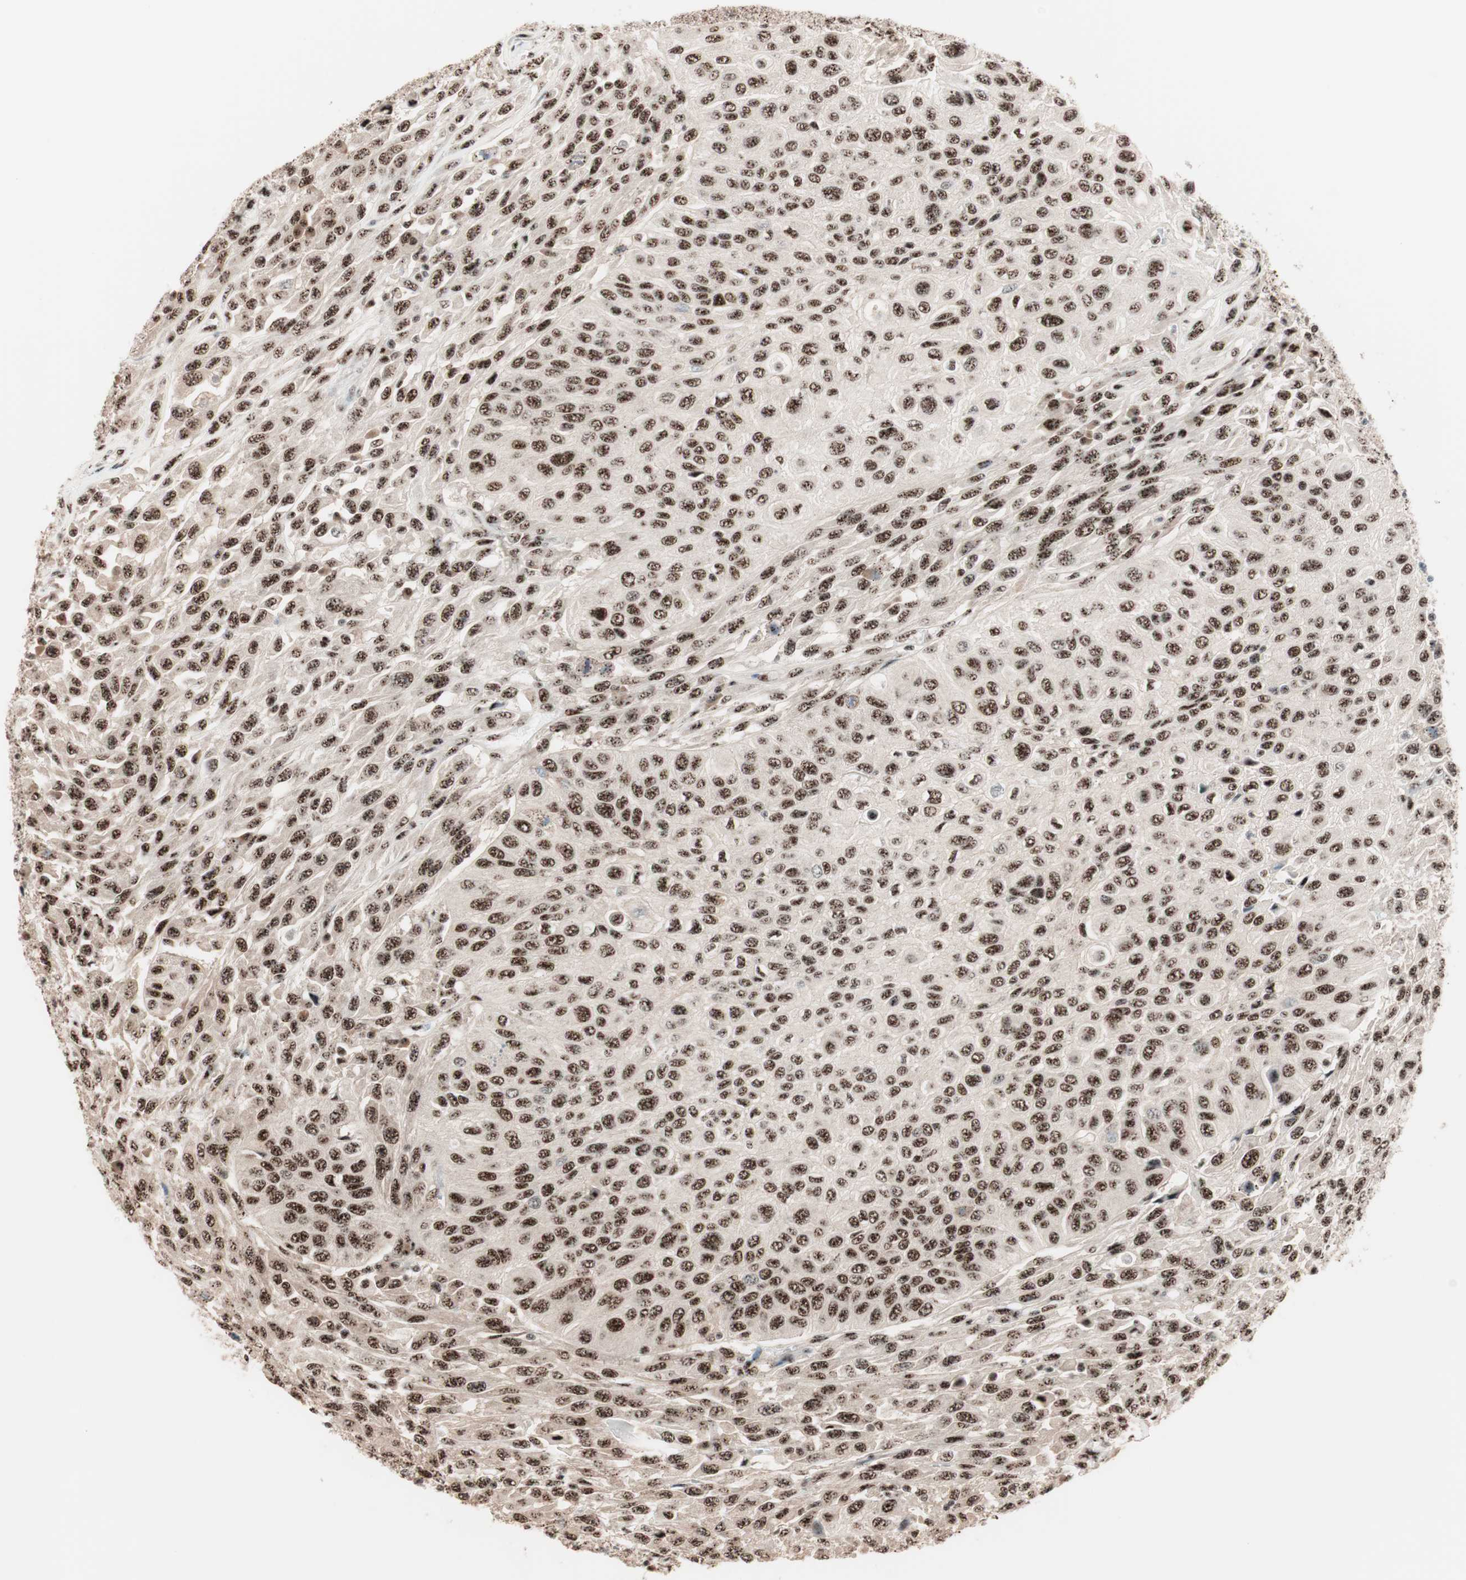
{"staining": {"intensity": "moderate", "quantity": ">75%", "location": "nuclear"}, "tissue": "urothelial cancer", "cell_type": "Tumor cells", "image_type": "cancer", "snomed": [{"axis": "morphology", "description": "Urothelial carcinoma, High grade"}, {"axis": "topography", "description": "Urinary bladder"}], "caption": "Brown immunohistochemical staining in urothelial carcinoma (high-grade) reveals moderate nuclear staining in about >75% of tumor cells.", "gene": "NR5A2", "patient": {"sex": "male", "age": 66}}